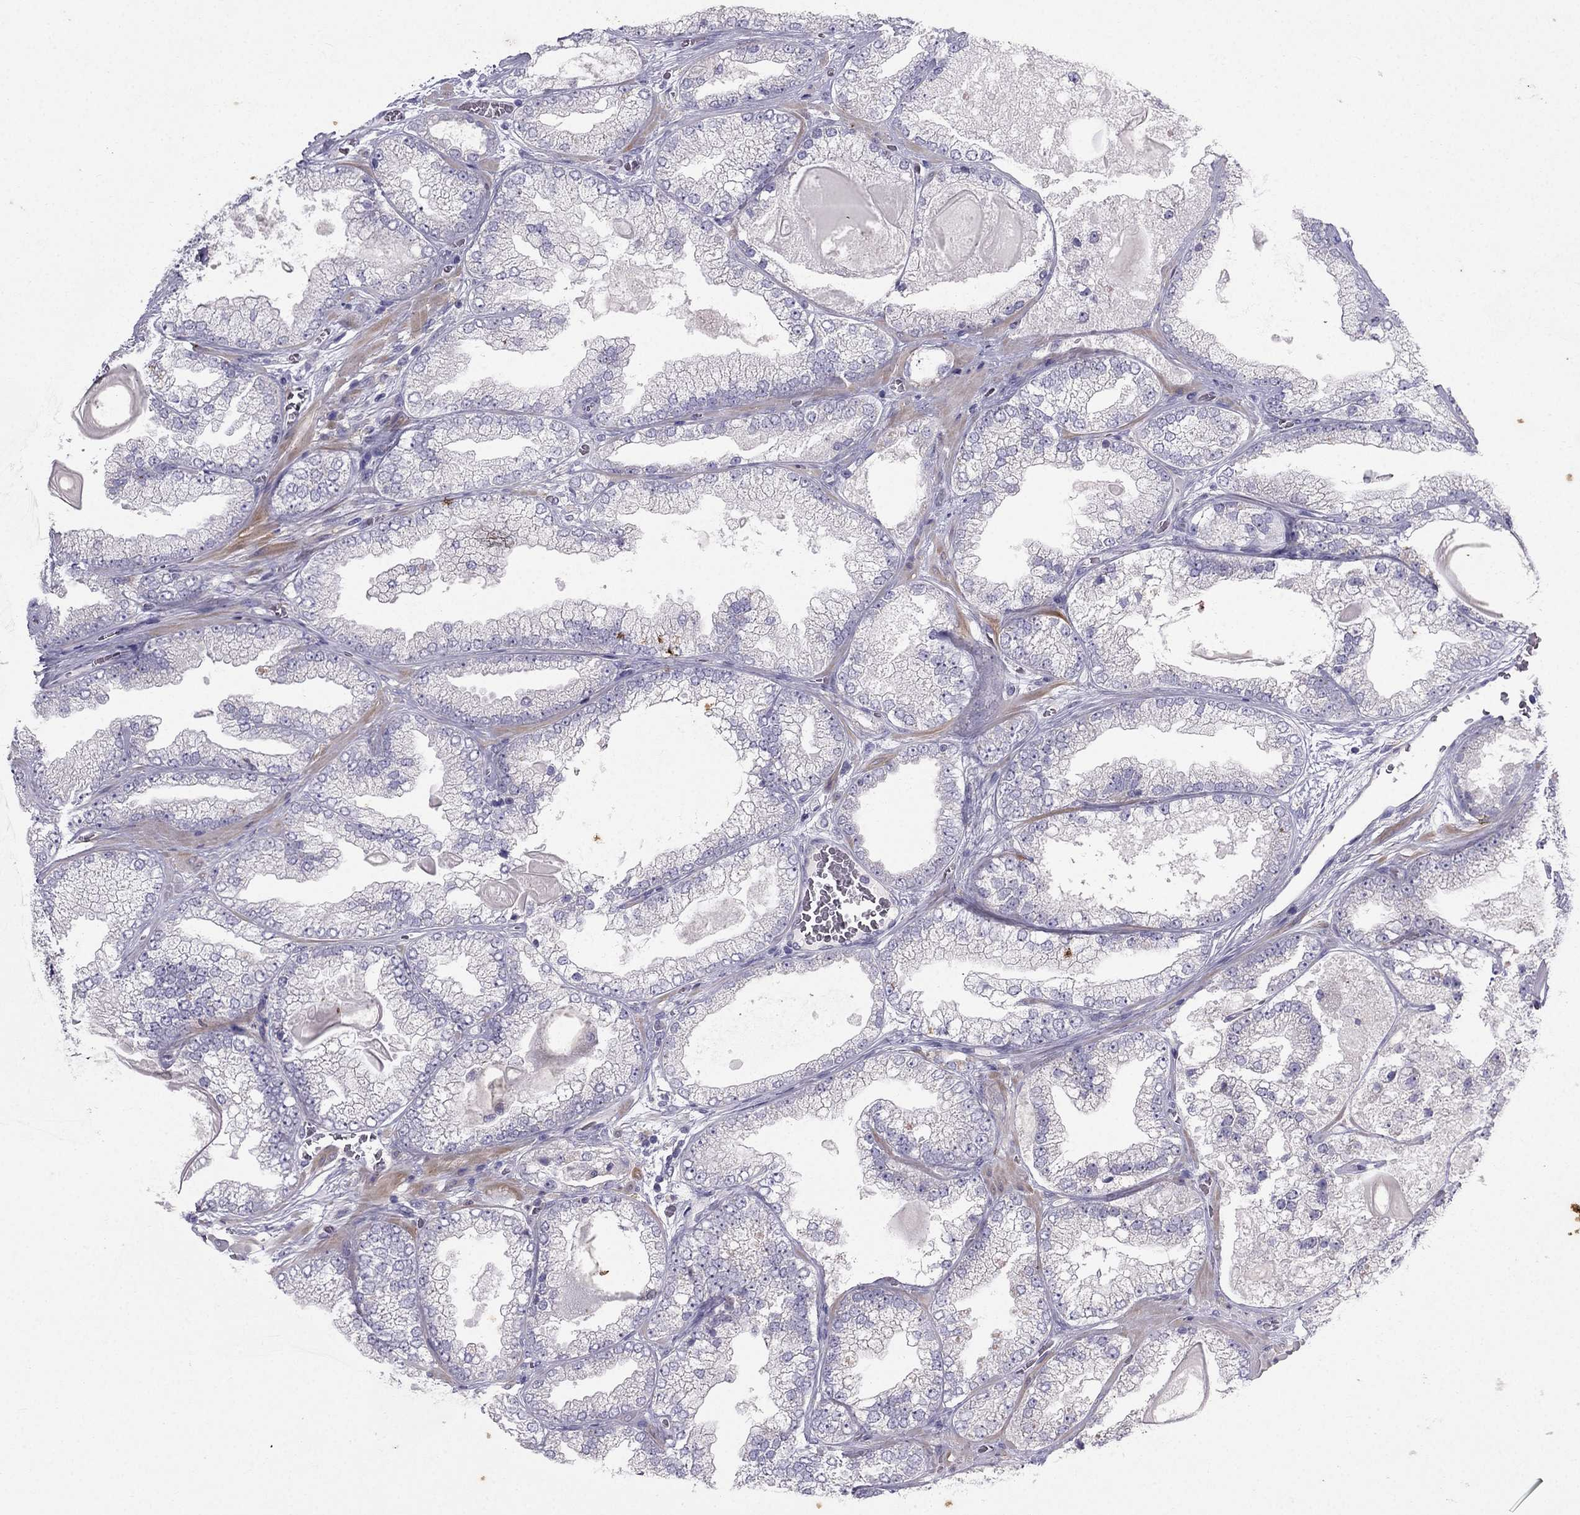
{"staining": {"intensity": "negative", "quantity": "none", "location": "none"}, "tissue": "prostate cancer", "cell_type": "Tumor cells", "image_type": "cancer", "snomed": [{"axis": "morphology", "description": "Adenocarcinoma, Low grade"}, {"axis": "topography", "description": "Prostate"}], "caption": "Prostate cancer (adenocarcinoma (low-grade)) was stained to show a protein in brown. There is no significant positivity in tumor cells. (Brightfield microscopy of DAB (3,3'-diaminobenzidine) IHC at high magnification).", "gene": "SYT5", "patient": {"sex": "male", "age": 57}}